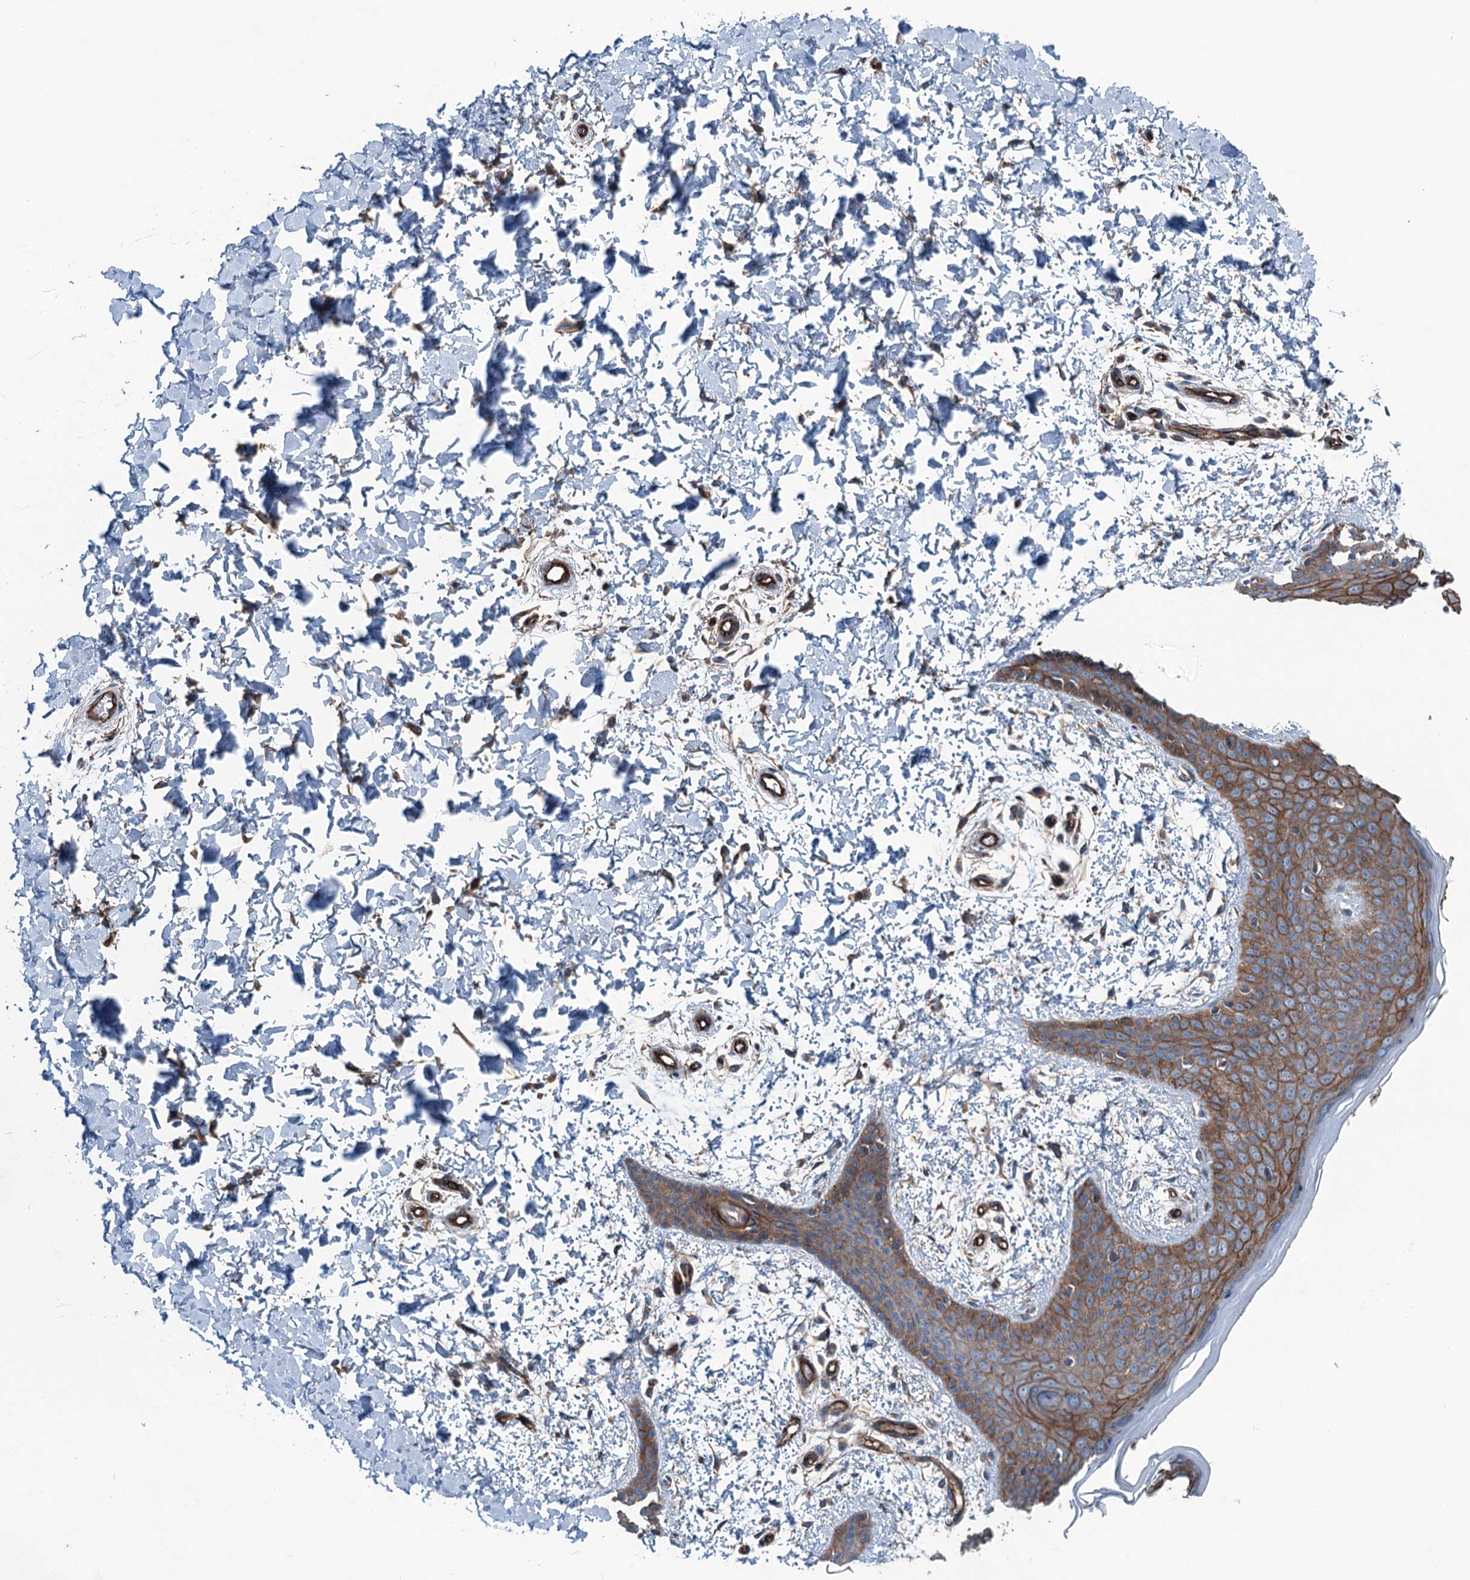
{"staining": {"intensity": "moderate", "quantity": ">75%", "location": "cytoplasmic/membranous"}, "tissue": "skin", "cell_type": "Fibroblasts", "image_type": "normal", "snomed": [{"axis": "morphology", "description": "Normal tissue, NOS"}, {"axis": "topography", "description": "Skin"}], "caption": "About >75% of fibroblasts in benign human skin reveal moderate cytoplasmic/membranous protein positivity as visualized by brown immunohistochemical staining.", "gene": "NMRAL1", "patient": {"sex": "male", "age": 36}}